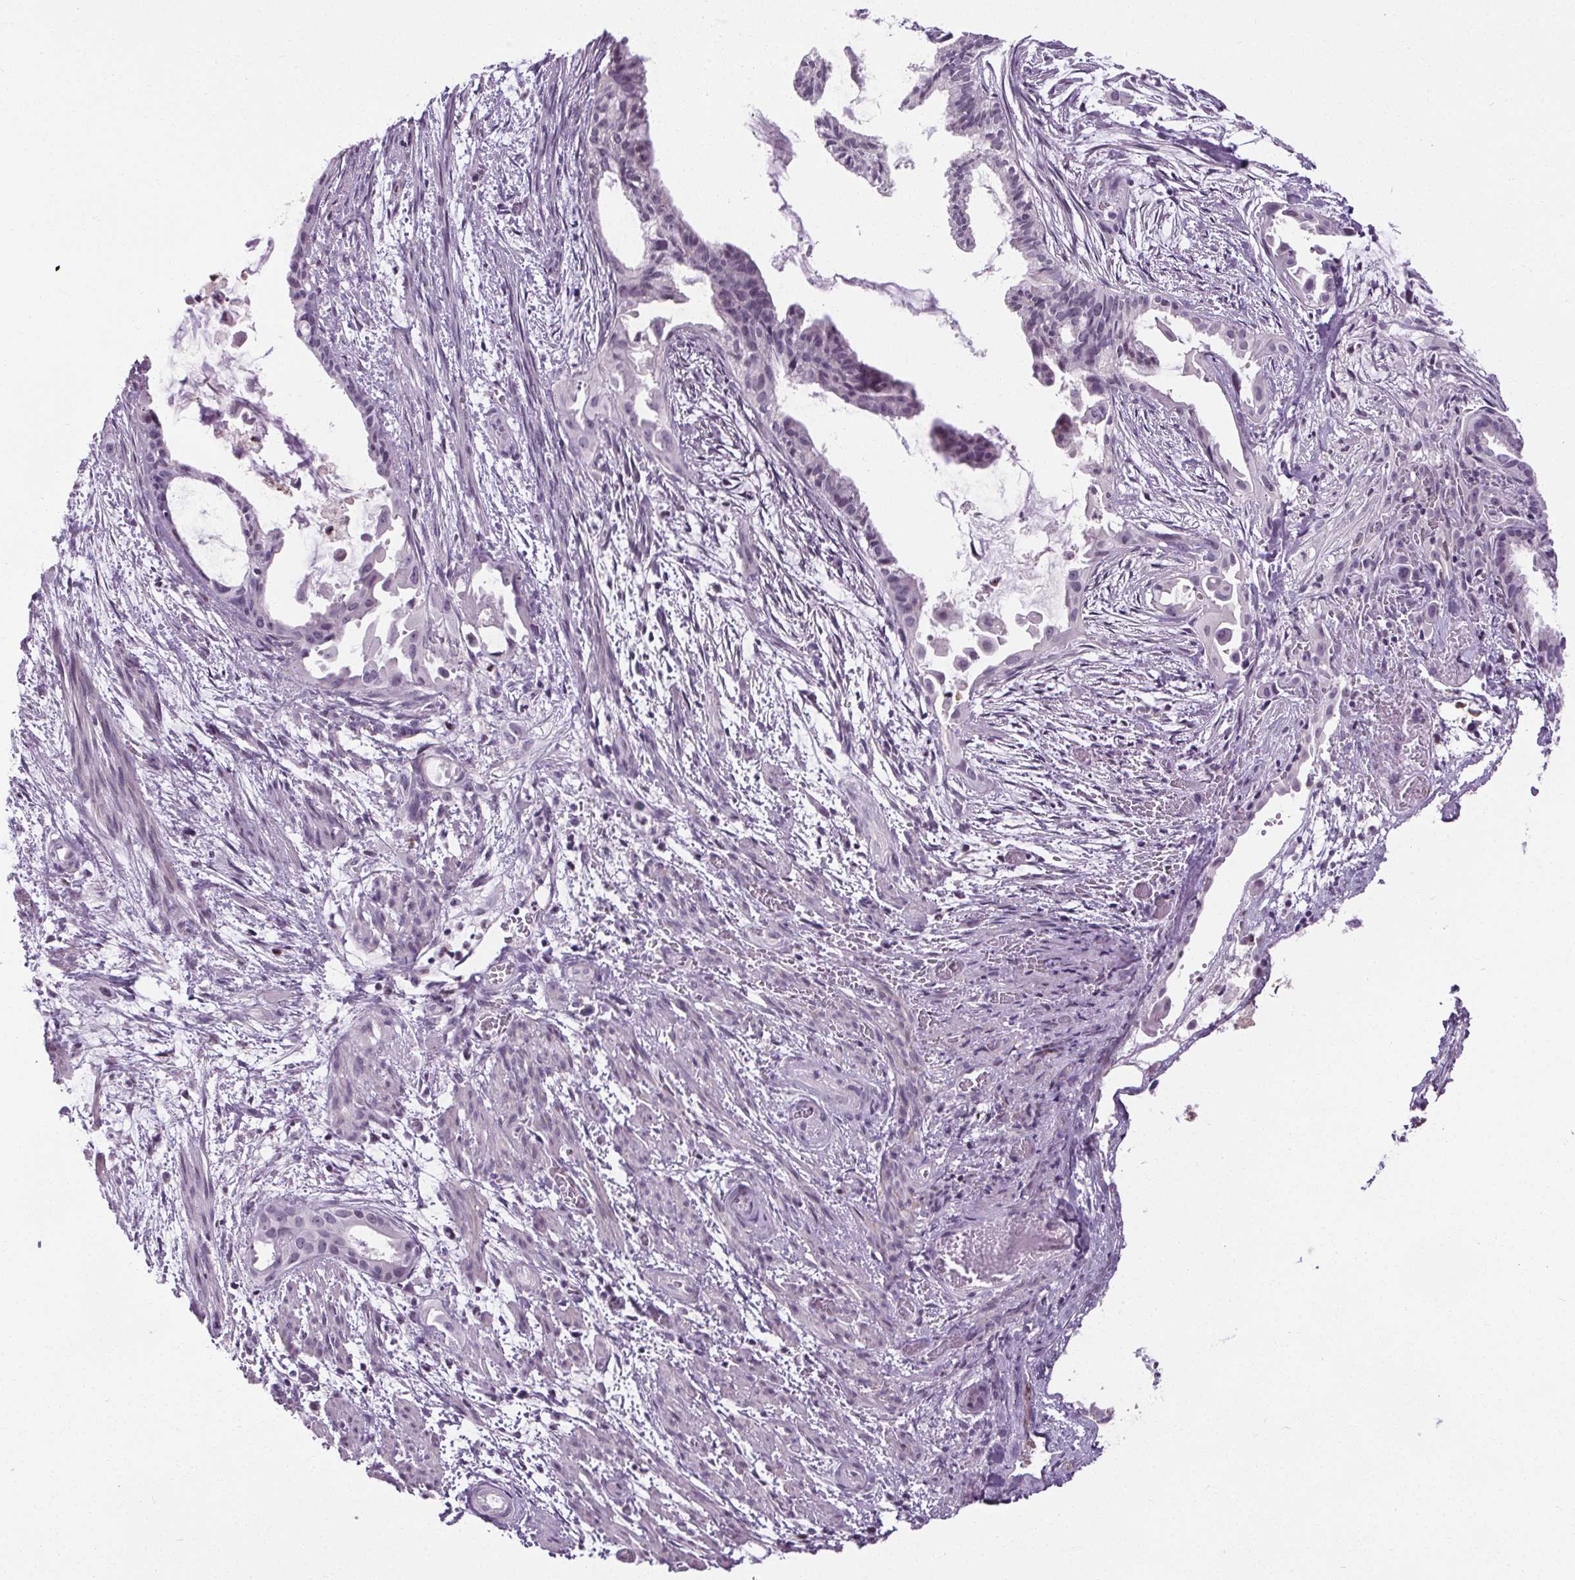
{"staining": {"intensity": "negative", "quantity": "none", "location": "none"}, "tissue": "endometrial cancer", "cell_type": "Tumor cells", "image_type": "cancer", "snomed": [{"axis": "morphology", "description": "Adenocarcinoma, NOS"}, {"axis": "topography", "description": "Endometrium"}], "caption": "Endometrial adenocarcinoma stained for a protein using immunohistochemistry (IHC) exhibits no expression tumor cells.", "gene": "TMEM240", "patient": {"sex": "female", "age": 86}}